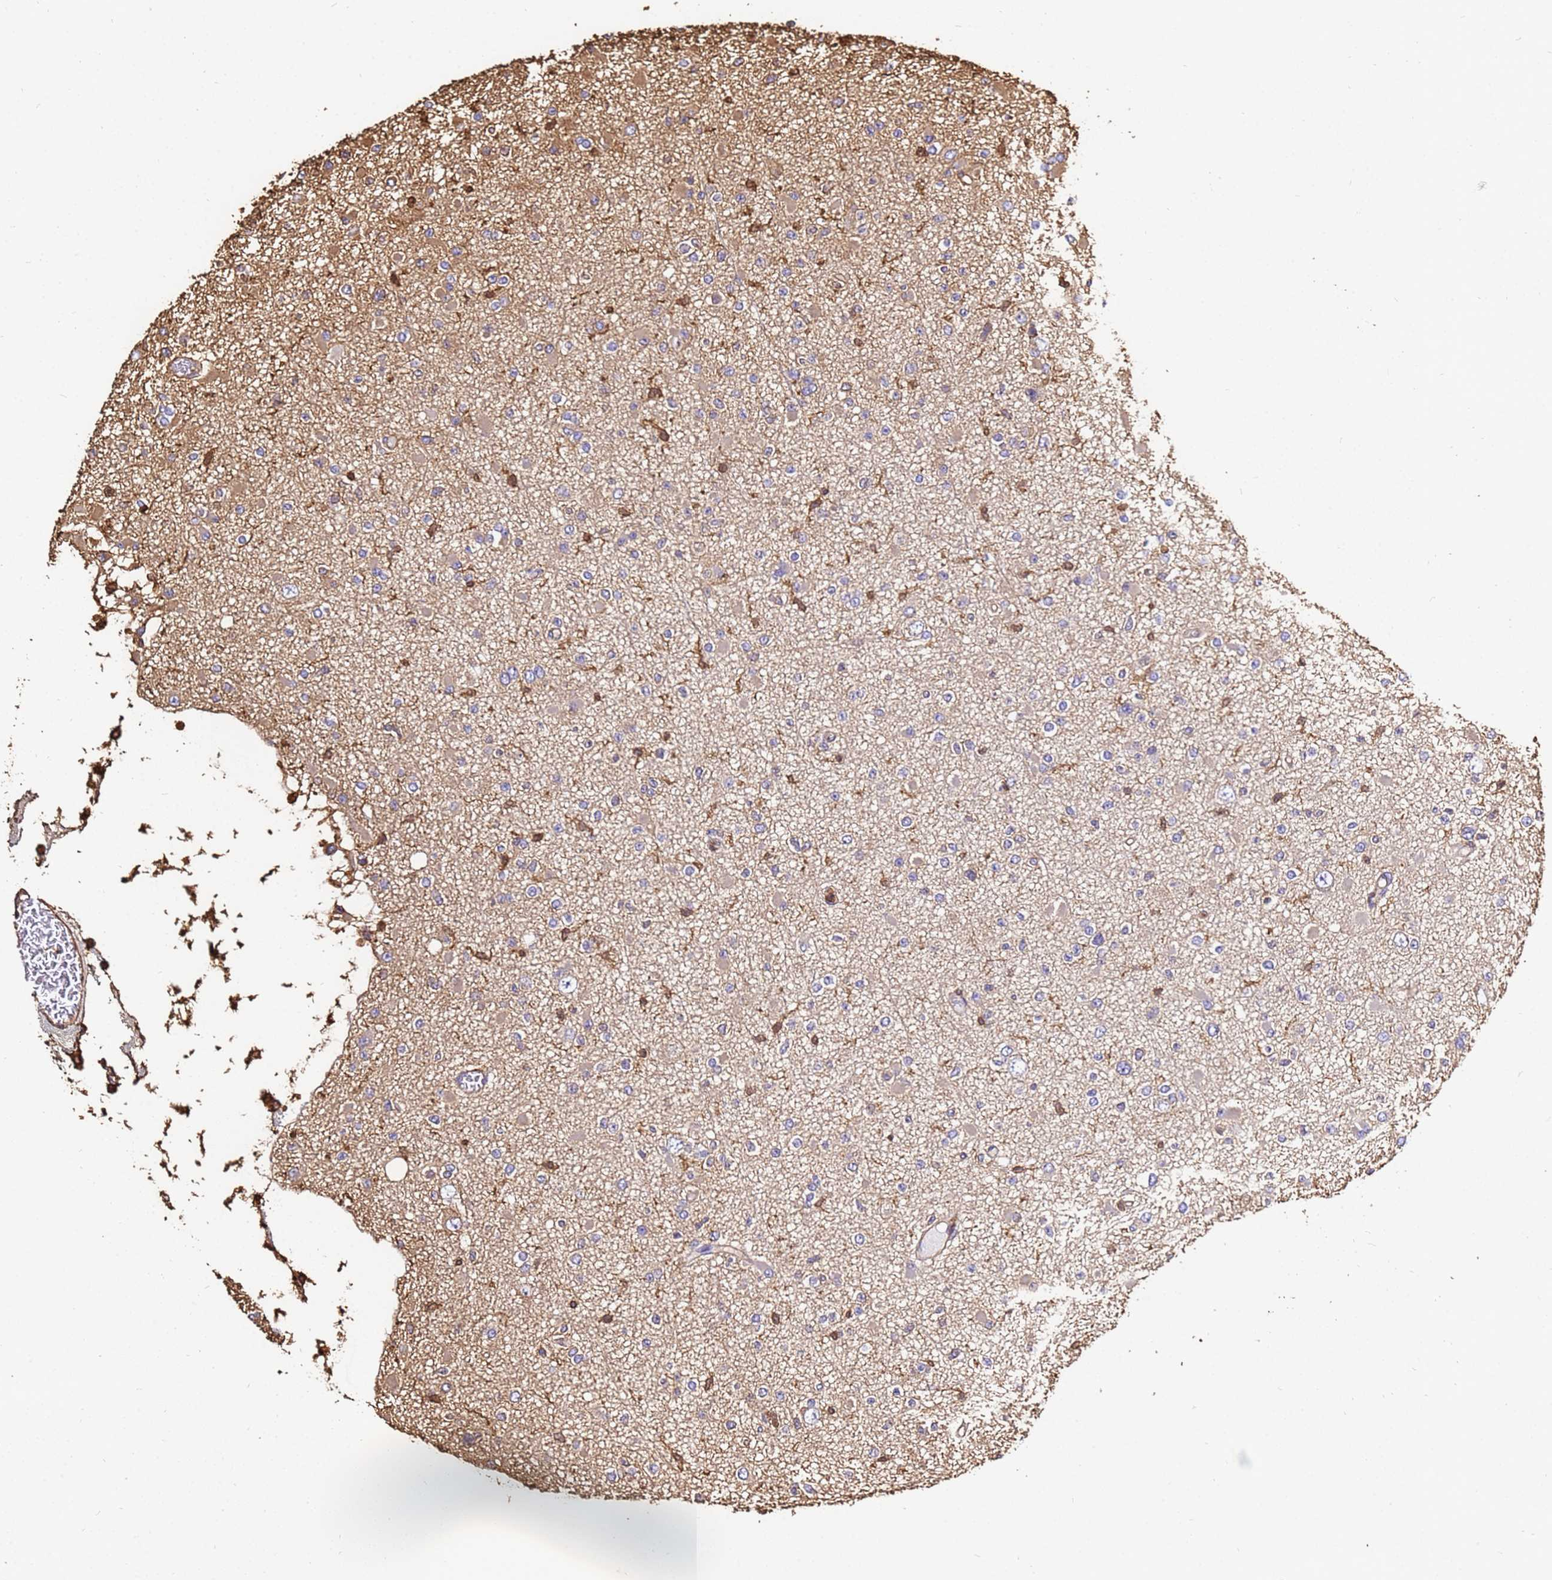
{"staining": {"intensity": "weak", "quantity": "<25%", "location": "cytoplasmic/membranous"}, "tissue": "glioma", "cell_type": "Tumor cells", "image_type": "cancer", "snomed": [{"axis": "morphology", "description": "Glioma, malignant, Low grade"}, {"axis": "topography", "description": "Brain"}], "caption": "Protein analysis of low-grade glioma (malignant) shows no significant positivity in tumor cells.", "gene": "ACTB", "patient": {"sex": "female", "age": 22}}